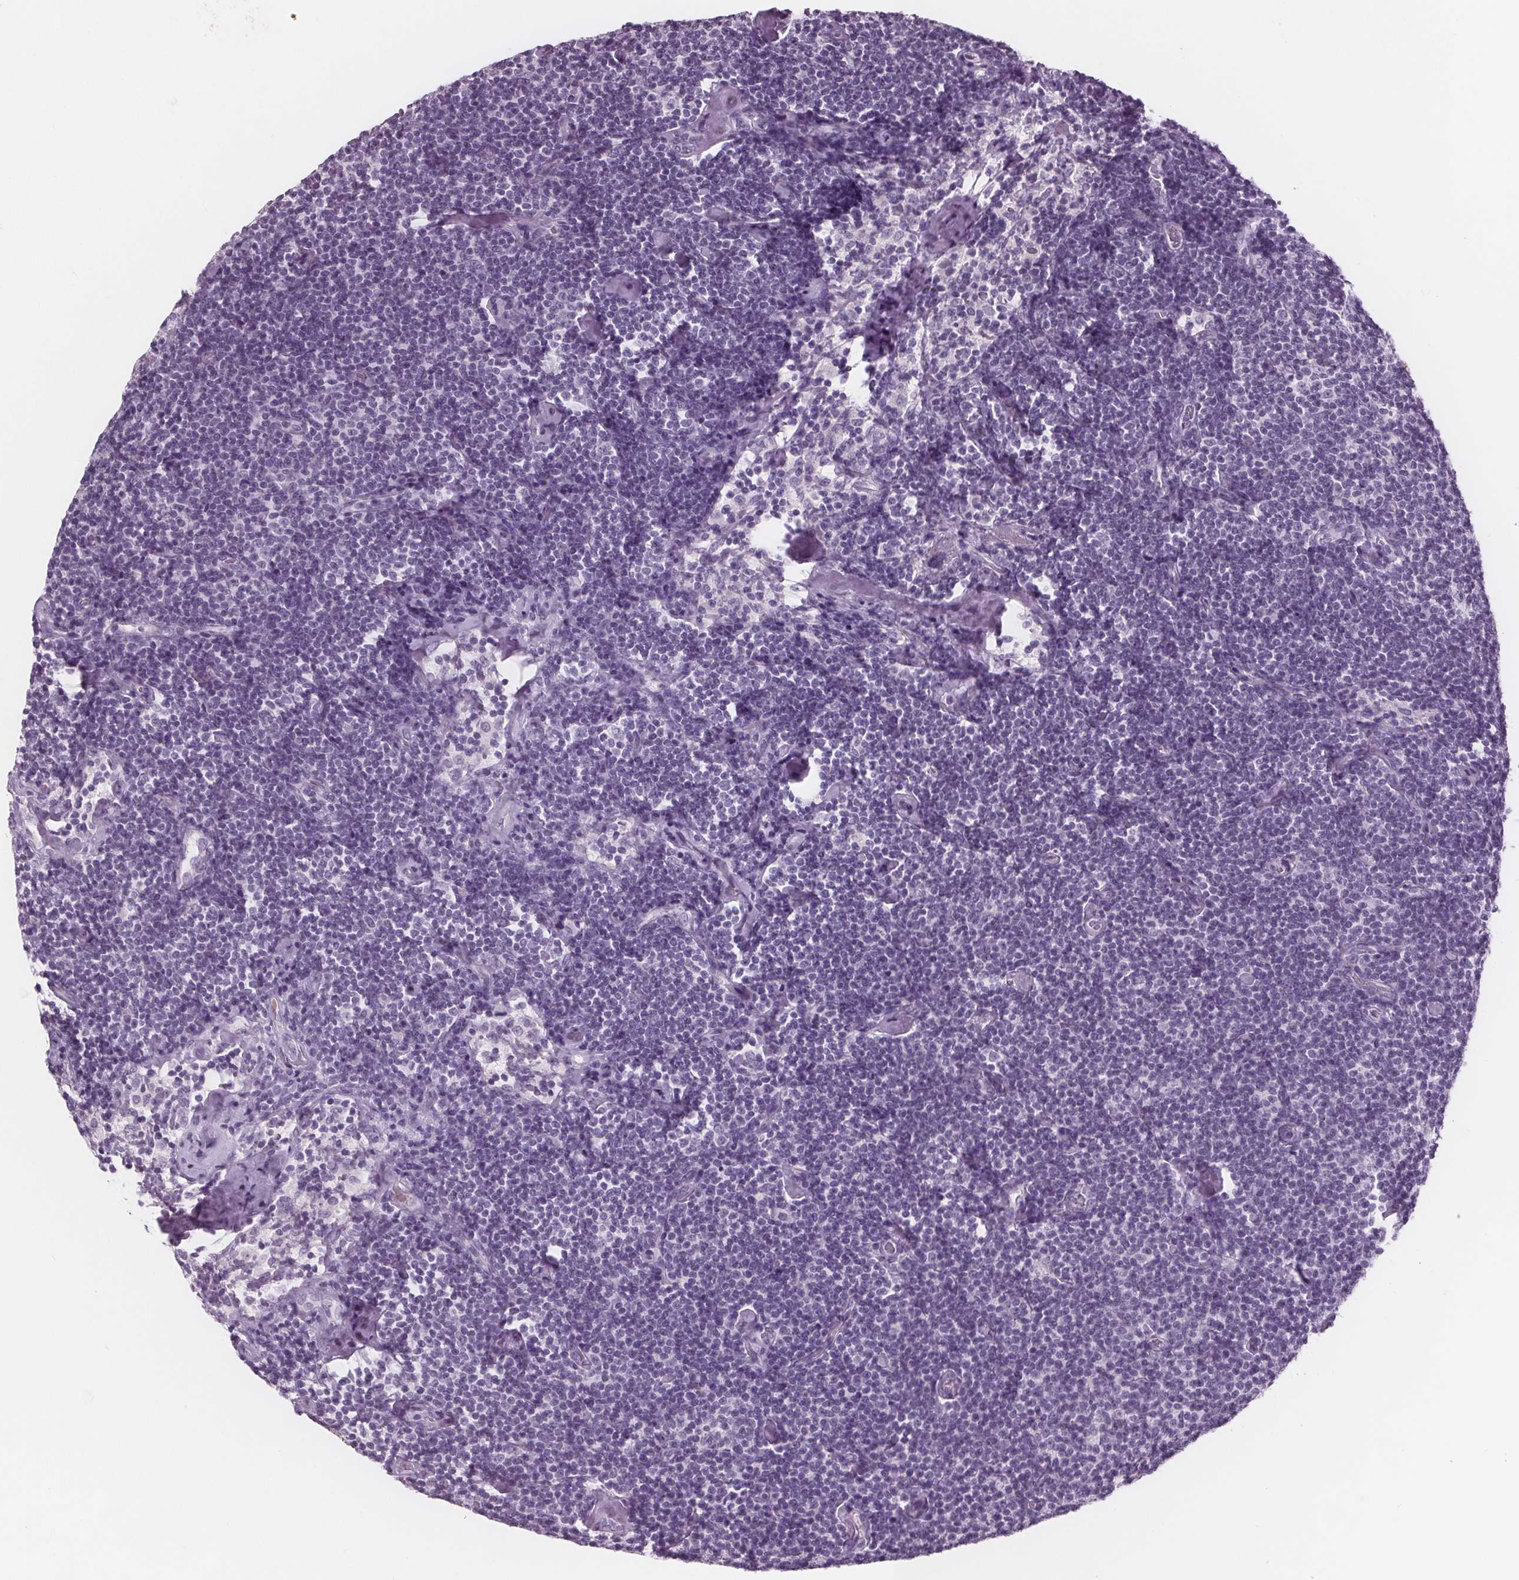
{"staining": {"intensity": "negative", "quantity": "none", "location": "none"}, "tissue": "lymphoma", "cell_type": "Tumor cells", "image_type": "cancer", "snomed": [{"axis": "morphology", "description": "Malignant lymphoma, non-Hodgkin's type, Low grade"}, {"axis": "topography", "description": "Lymph node"}], "caption": "DAB immunohistochemical staining of malignant lymphoma, non-Hodgkin's type (low-grade) displays no significant staining in tumor cells.", "gene": "AMBP", "patient": {"sex": "male", "age": 81}}